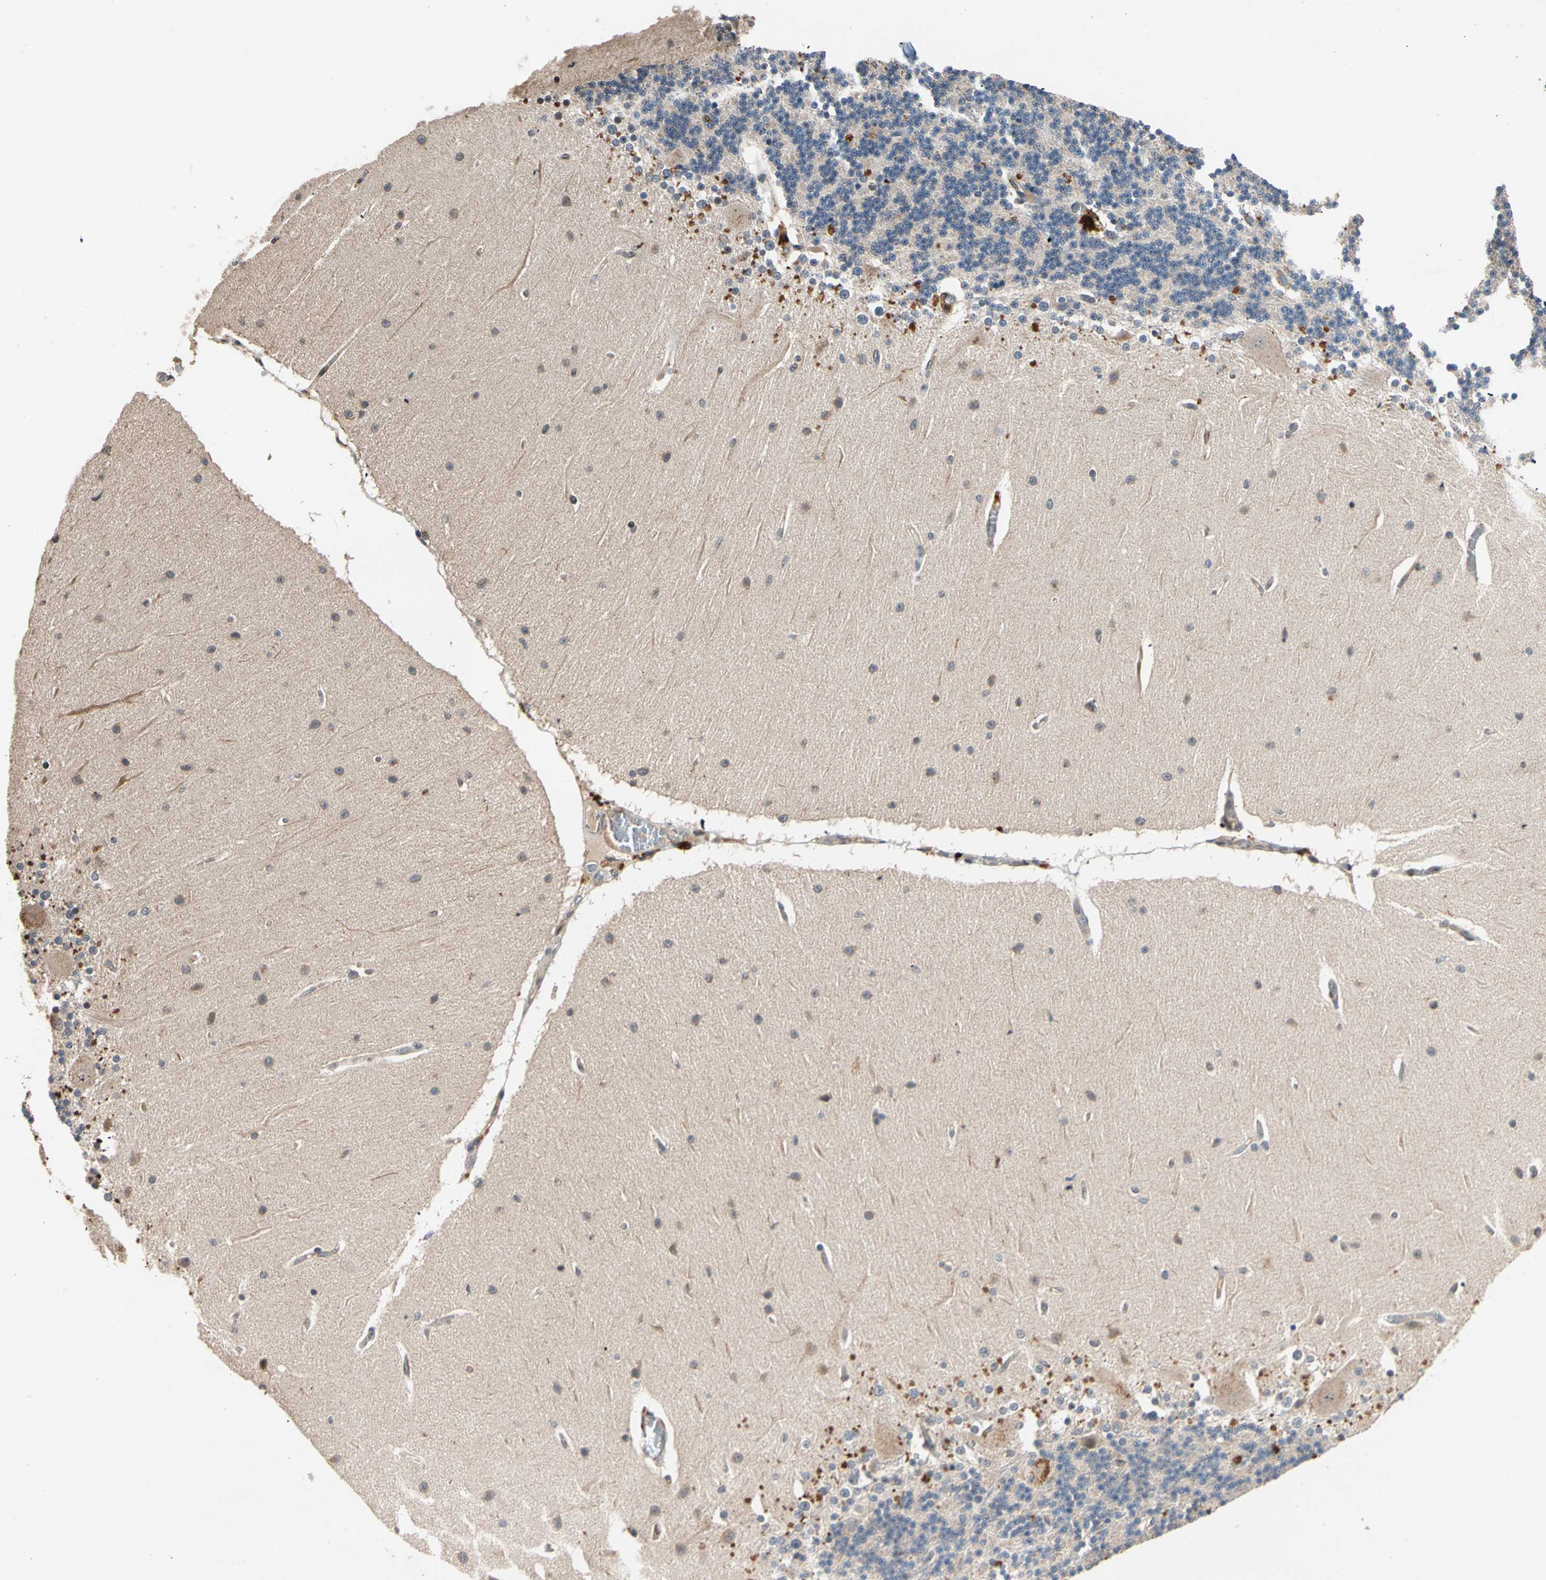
{"staining": {"intensity": "weak", "quantity": "<25%", "location": "cytoplasmic/membranous"}, "tissue": "cerebellum", "cell_type": "Cells in granular layer", "image_type": "normal", "snomed": [{"axis": "morphology", "description": "Normal tissue, NOS"}, {"axis": "topography", "description": "Cerebellum"}], "caption": "This is a image of immunohistochemistry (IHC) staining of benign cerebellum, which shows no staining in cells in granular layer. (Stains: DAB immunohistochemistry with hematoxylin counter stain, Microscopy: brightfield microscopy at high magnification).", "gene": "ACSL5", "patient": {"sex": "female", "age": 54}}